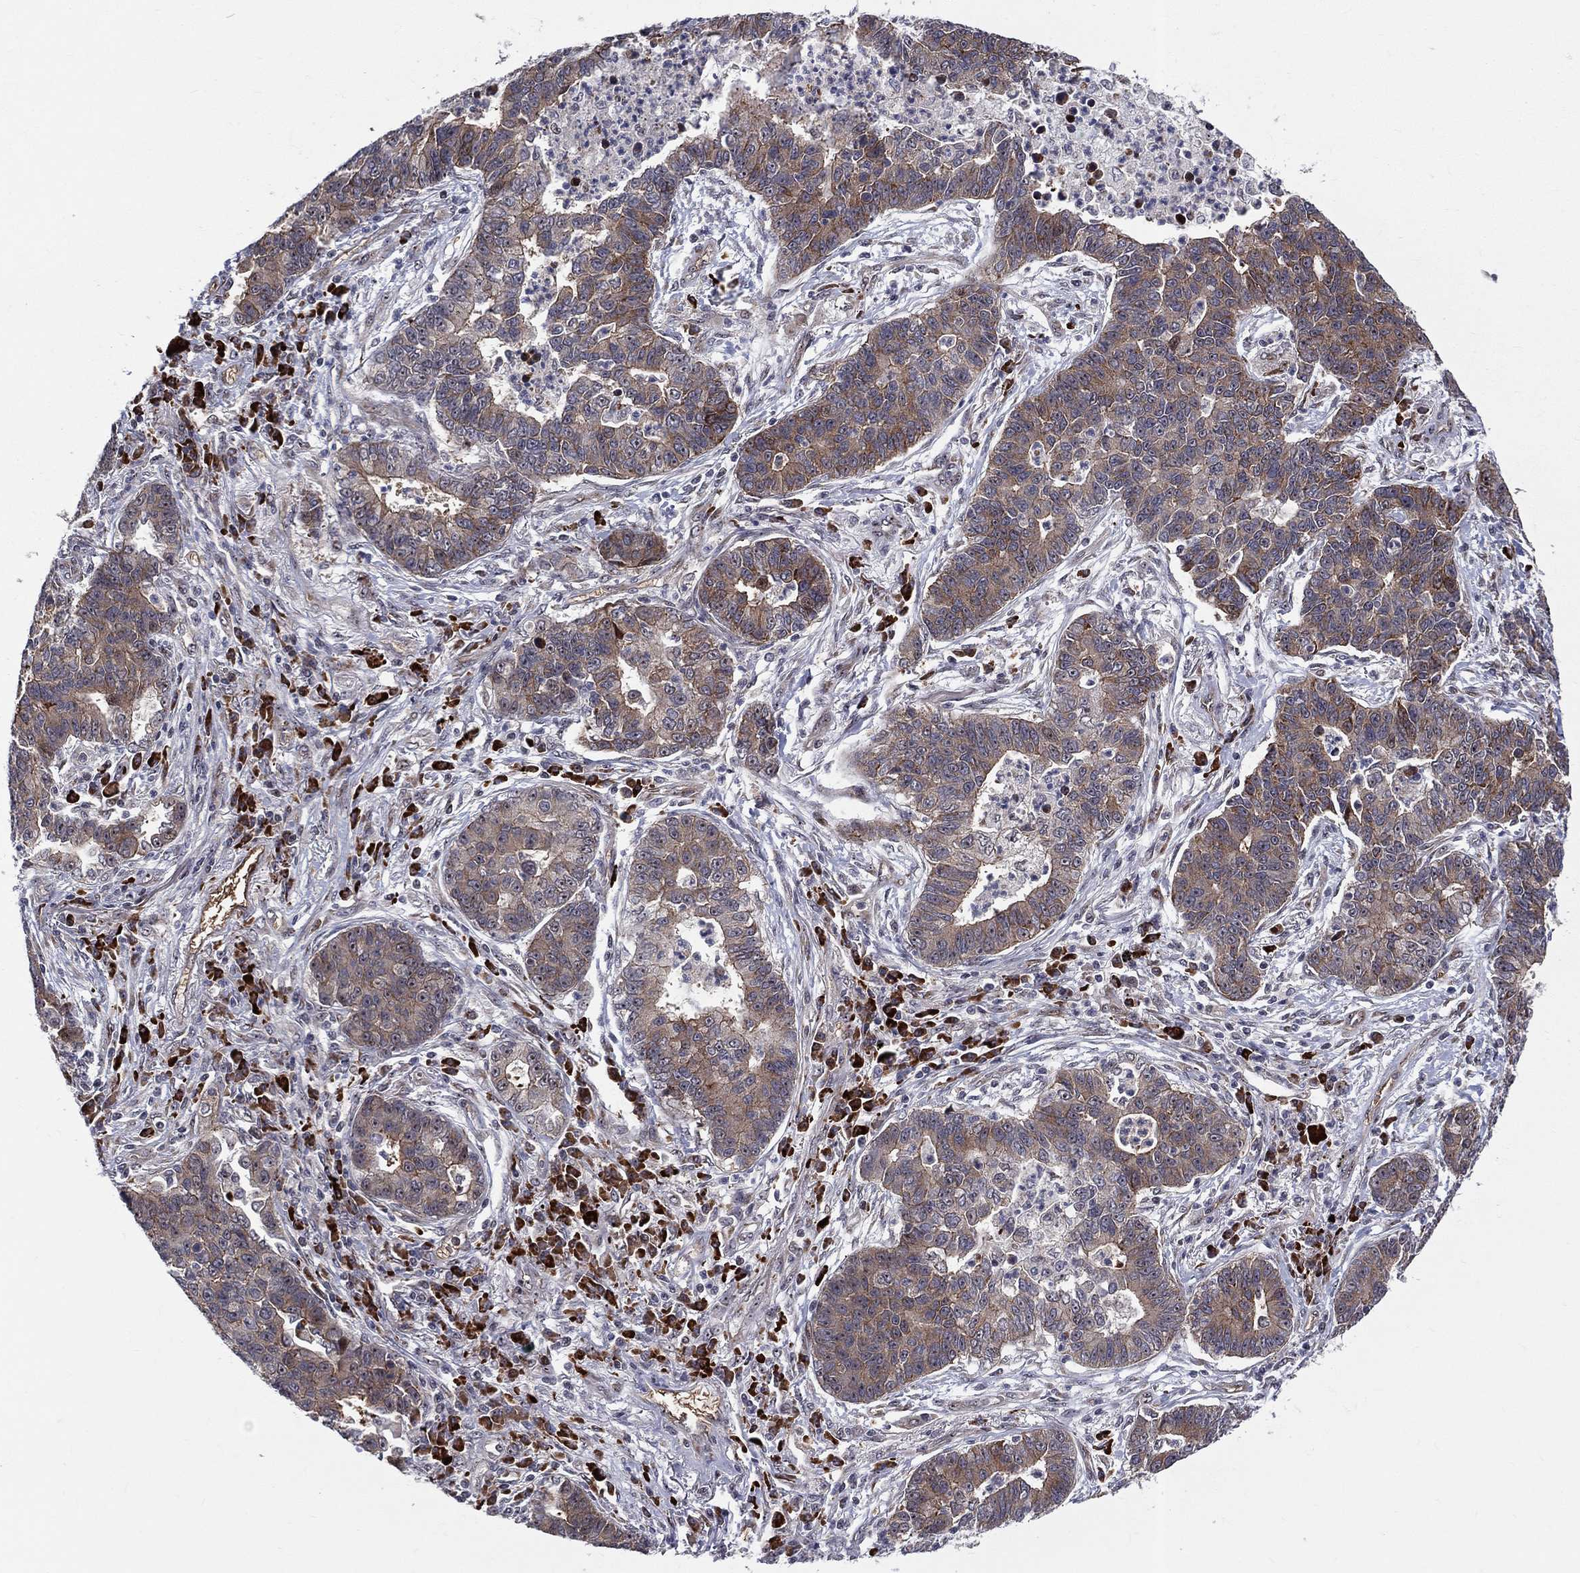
{"staining": {"intensity": "moderate", "quantity": "25%-75%", "location": "cytoplasmic/membranous"}, "tissue": "lung cancer", "cell_type": "Tumor cells", "image_type": "cancer", "snomed": [{"axis": "morphology", "description": "Adenocarcinoma, NOS"}, {"axis": "topography", "description": "Lung"}], "caption": "Protein expression analysis of human lung cancer reveals moderate cytoplasmic/membranous expression in about 25%-75% of tumor cells.", "gene": "VHL", "patient": {"sex": "female", "age": 57}}